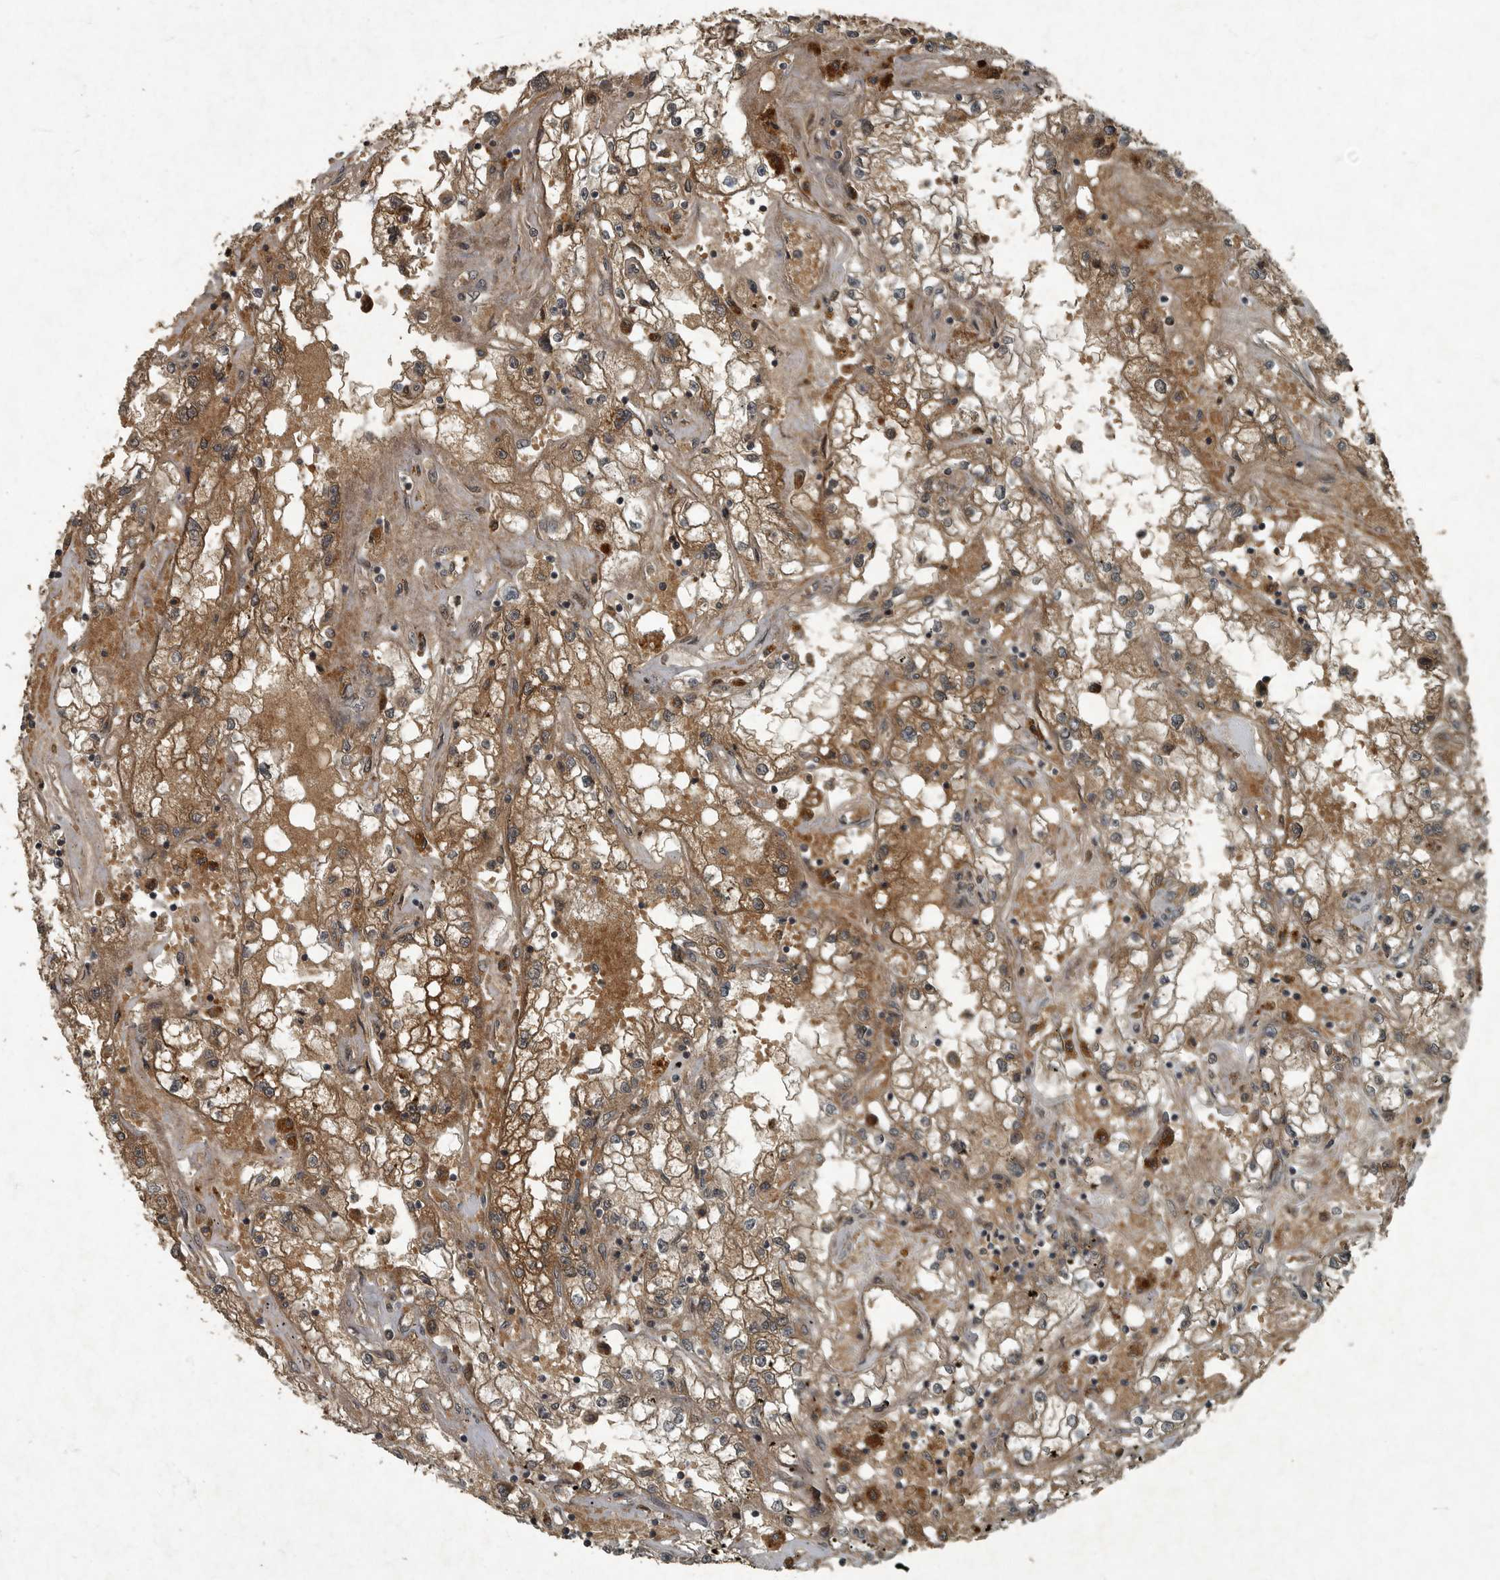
{"staining": {"intensity": "moderate", "quantity": ">75%", "location": "cytoplasmic/membranous"}, "tissue": "renal cancer", "cell_type": "Tumor cells", "image_type": "cancer", "snomed": [{"axis": "morphology", "description": "Adenocarcinoma, NOS"}, {"axis": "topography", "description": "Kidney"}], "caption": "Immunohistochemistry (DAB) staining of human adenocarcinoma (renal) shows moderate cytoplasmic/membranous protein staining in approximately >75% of tumor cells.", "gene": "FOXO1", "patient": {"sex": "male", "age": 56}}